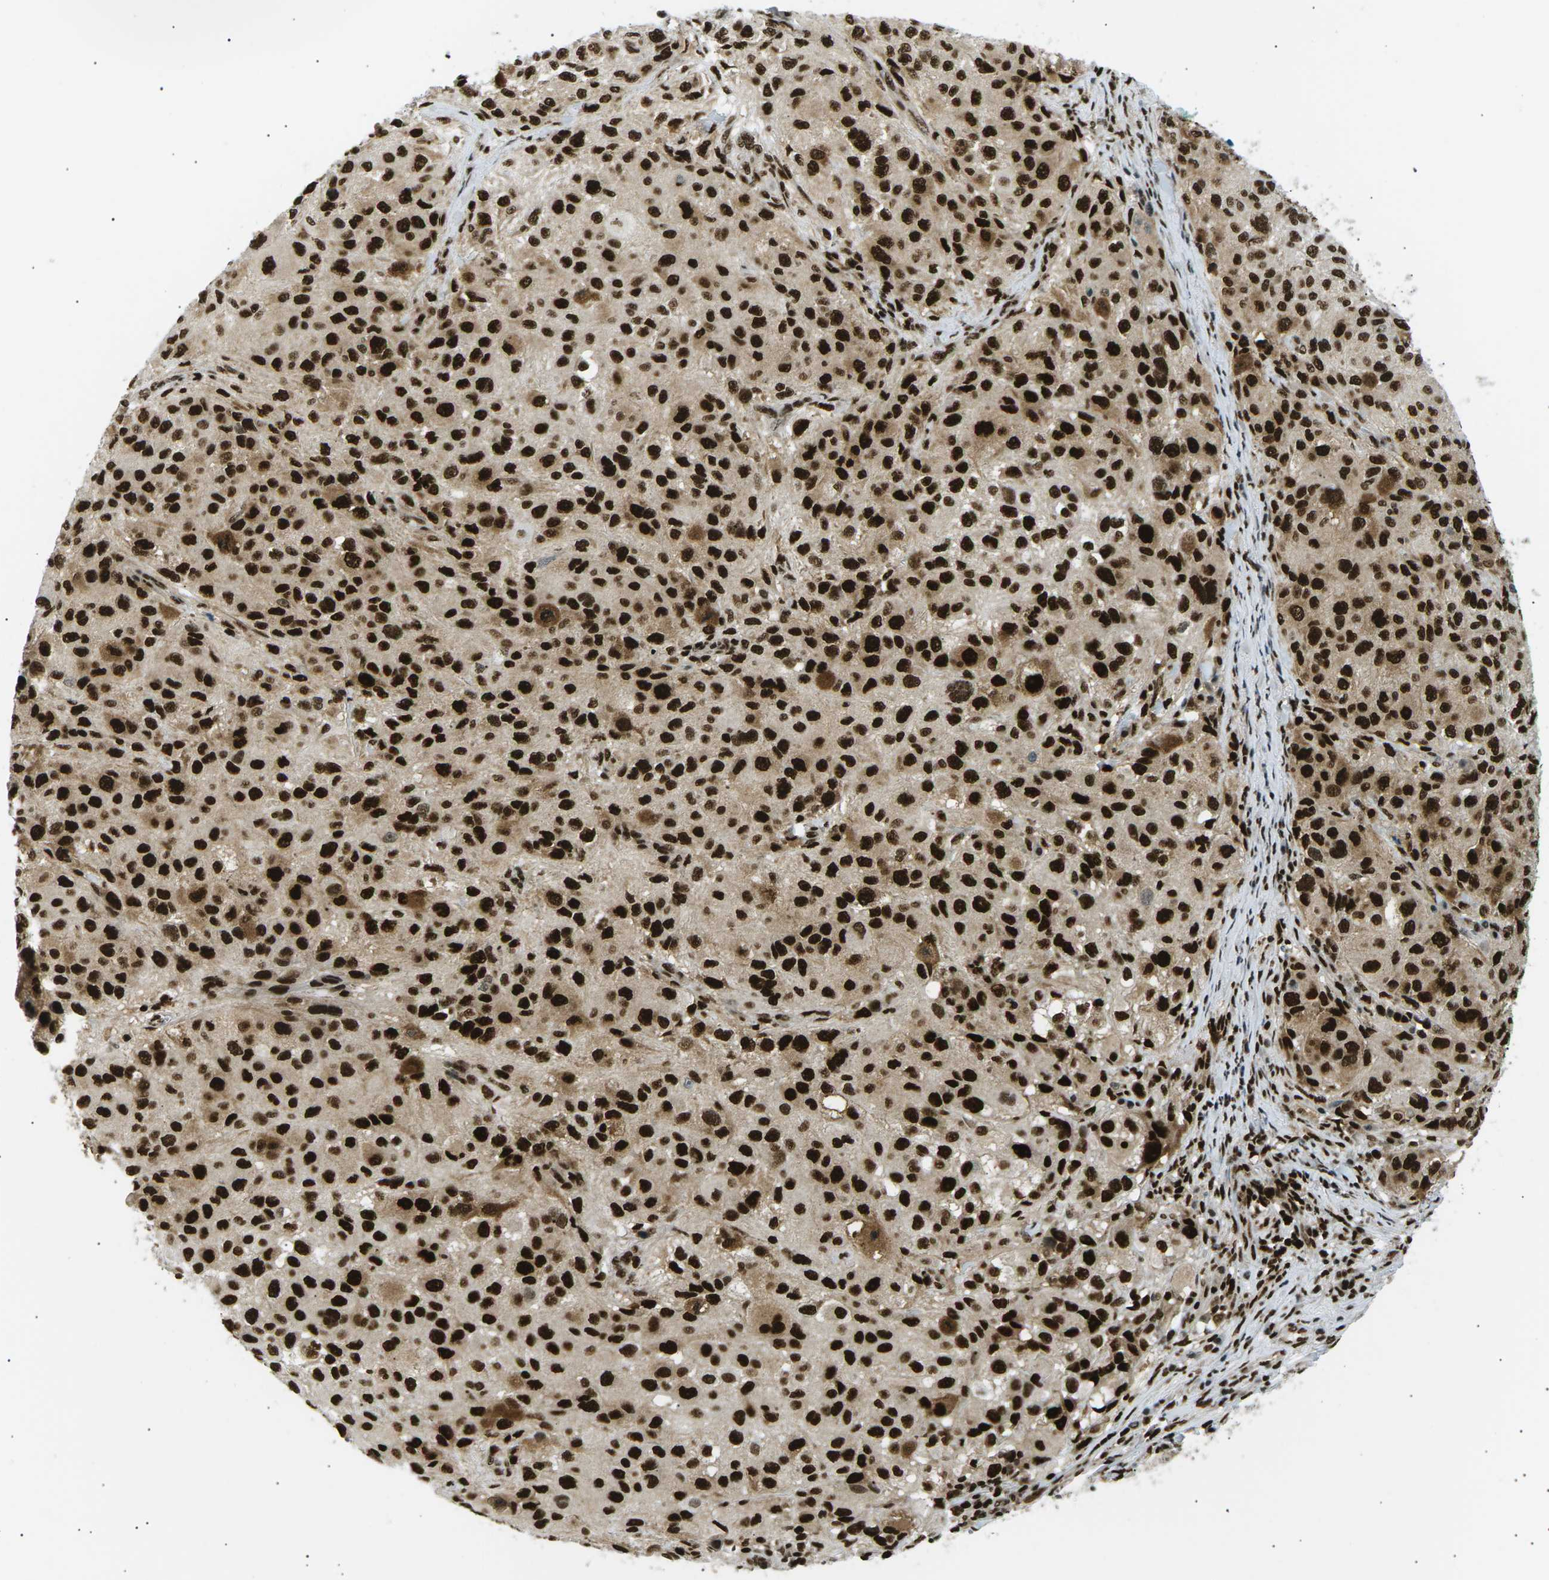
{"staining": {"intensity": "strong", "quantity": ">75%", "location": "nuclear"}, "tissue": "melanoma", "cell_type": "Tumor cells", "image_type": "cancer", "snomed": [{"axis": "morphology", "description": "Necrosis, NOS"}, {"axis": "morphology", "description": "Malignant melanoma, NOS"}, {"axis": "topography", "description": "Skin"}], "caption": "Protein analysis of malignant melanoma tissue shows strong nuclear expression in about >75% of tumor cells.", "gene": "RPA2", "patient": {"sex": "female", "age": 87}}